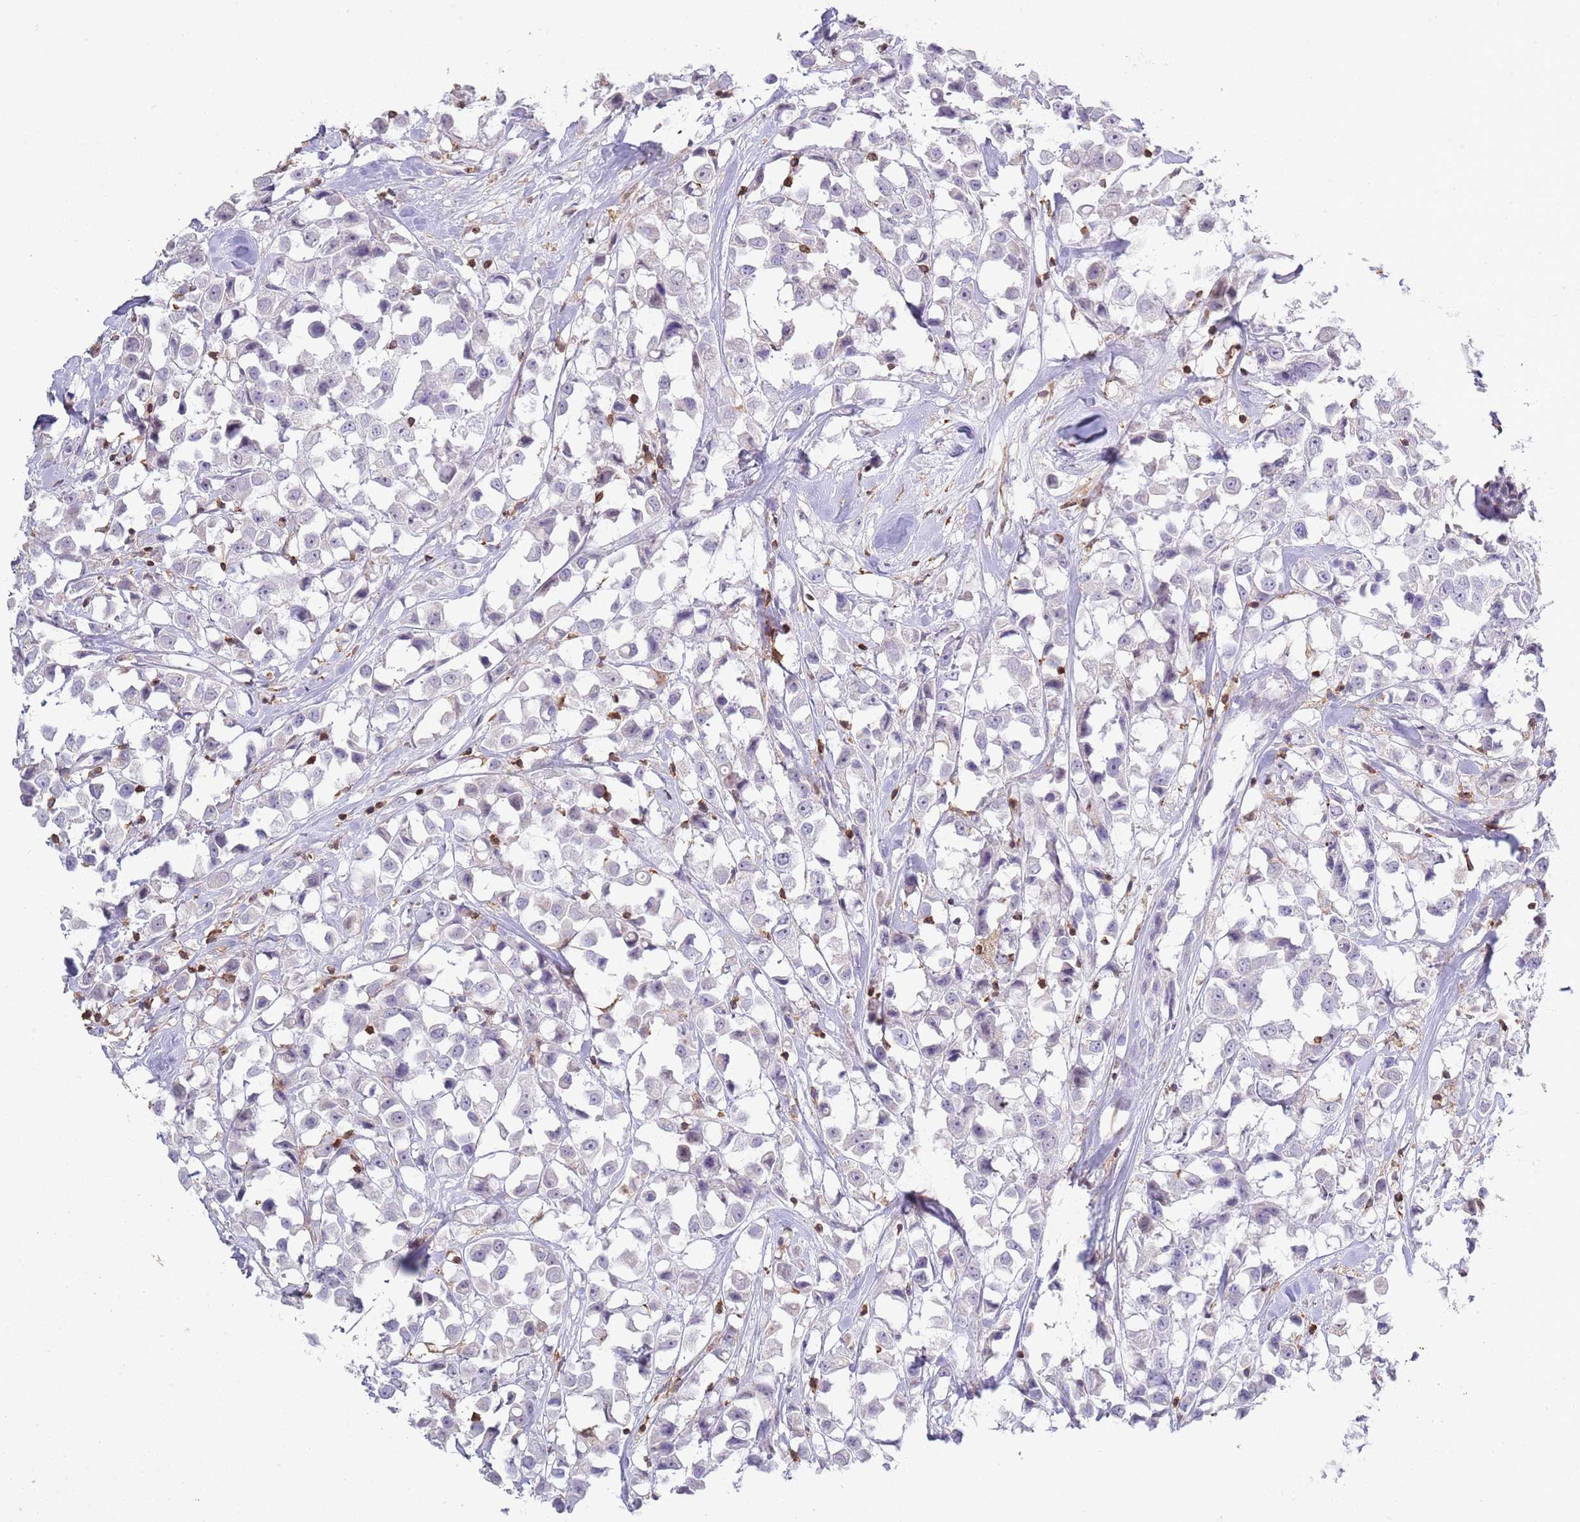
{"staining": {"intensity": "negative", "quantity": "none", "location": "none"}, "tissue": "breast cancer", "cell_type": "Tumor cells", "image_type": "cancer", "snomed": [{"axis": "morphology", "description": "Duct carcinoma"}, {"axis": "topography", "description": "Breast"}], "caption": "Intraductal carcinoma (breast) stained for a protein using immunohistochemistry (IHC) exhibits no staining tumor cells.", "gene": "LPXN", "patient": {"sex": "female", "age": 61}}